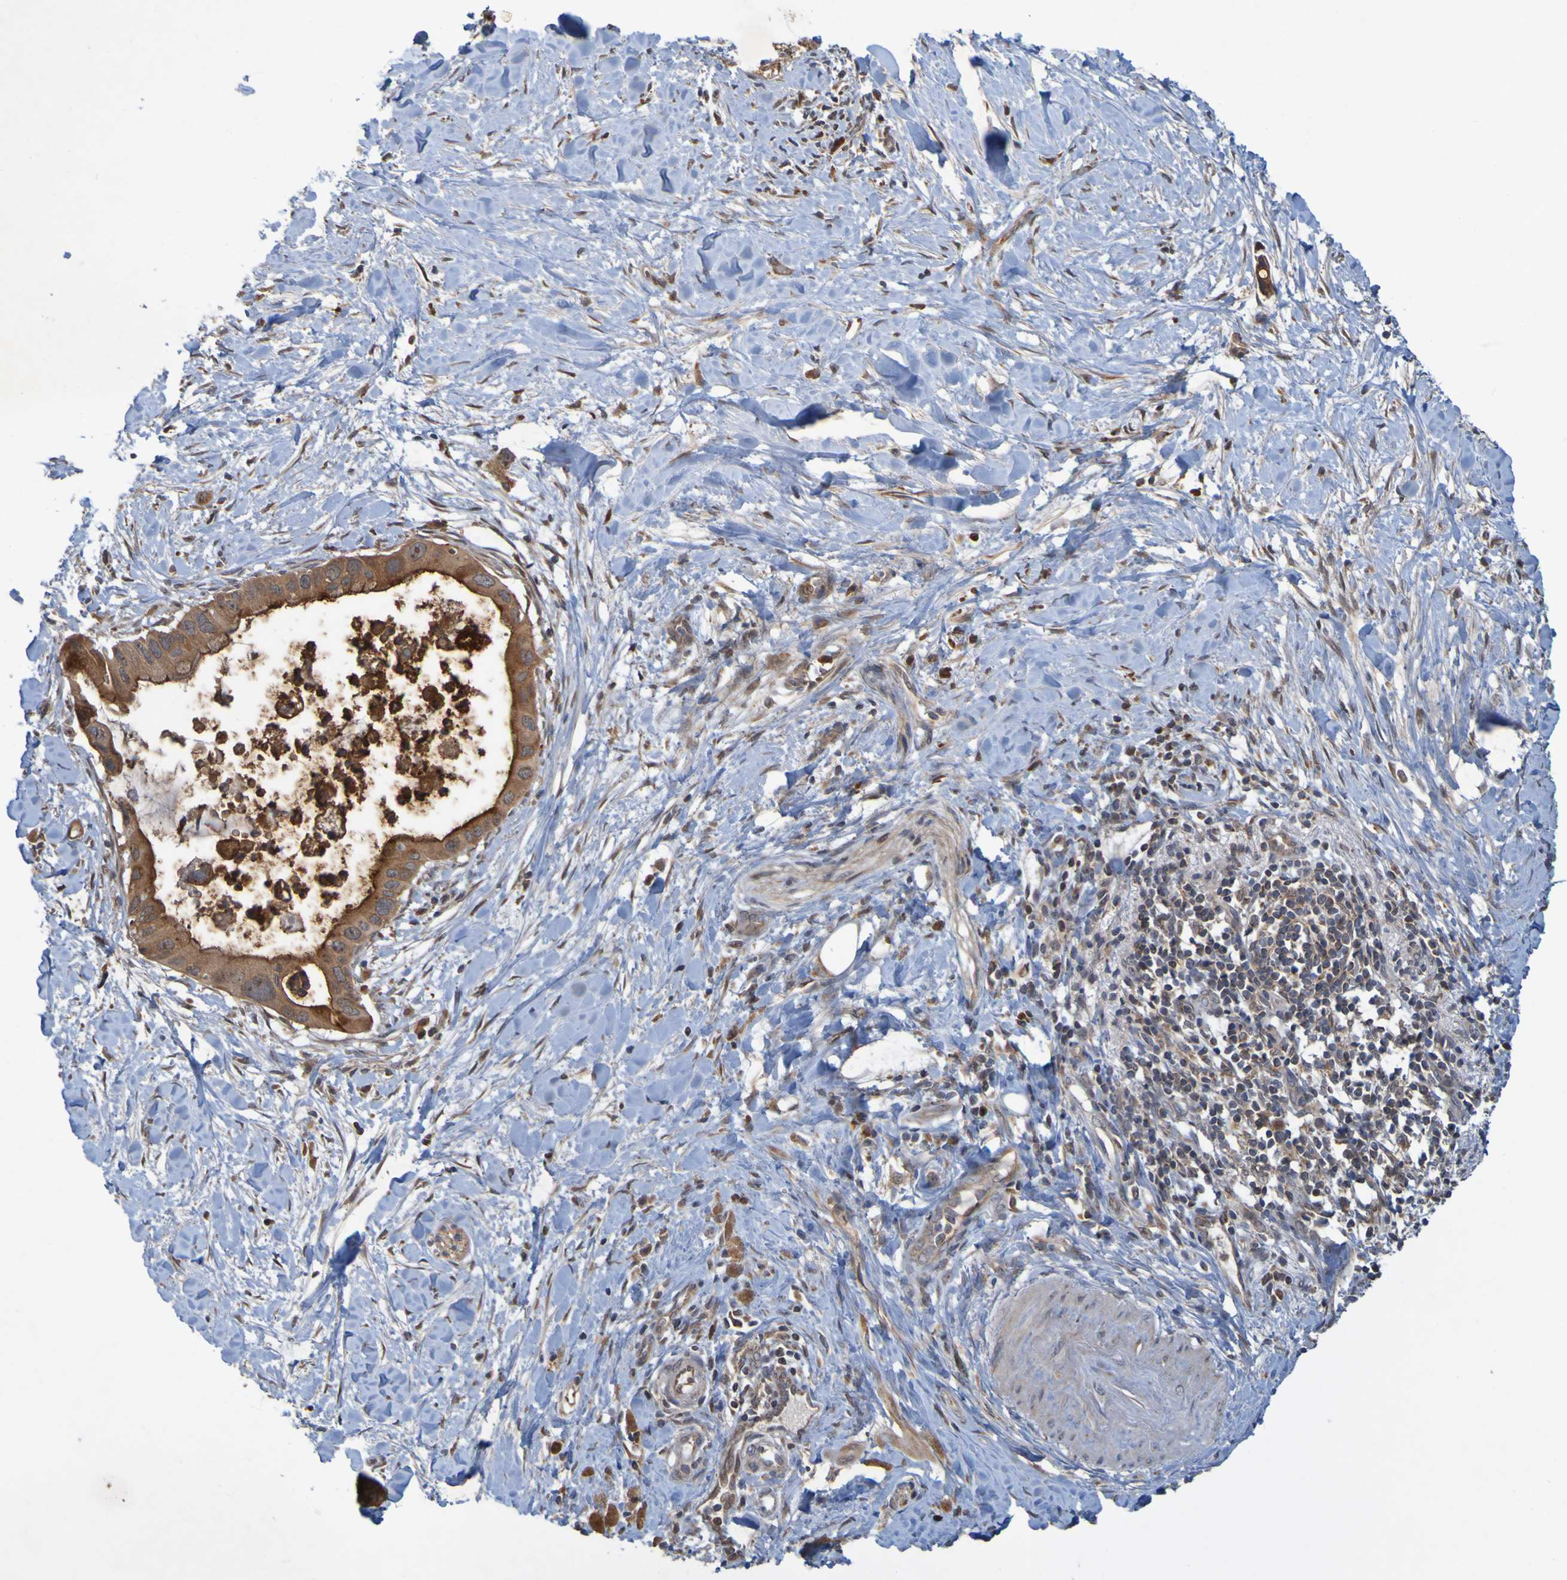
{"staining": {"intensity": "strong", "quantity": ">75%", "location": "cytoplasmic/membranous,nuclear"}, "tissue": "pancreatic cancer", "cell_type": "Tumor cells", "image_type": "cancer", "snomed": [{"axis": "morphology", "description": "Adenocarcinoma, NOS"}, {"axis": "topography", "description": "Pancreas"}], "caption": "A brown stain labels strong cytoplasmic/membranous and nuclear staining of a protein in pancreatic cancer (adenocarcinoma) tumor cells. (IHC, brightfield microscopy, high magnification).", "gene": "TMBIM1", "patient": {"sex": "male", "age": 55}}